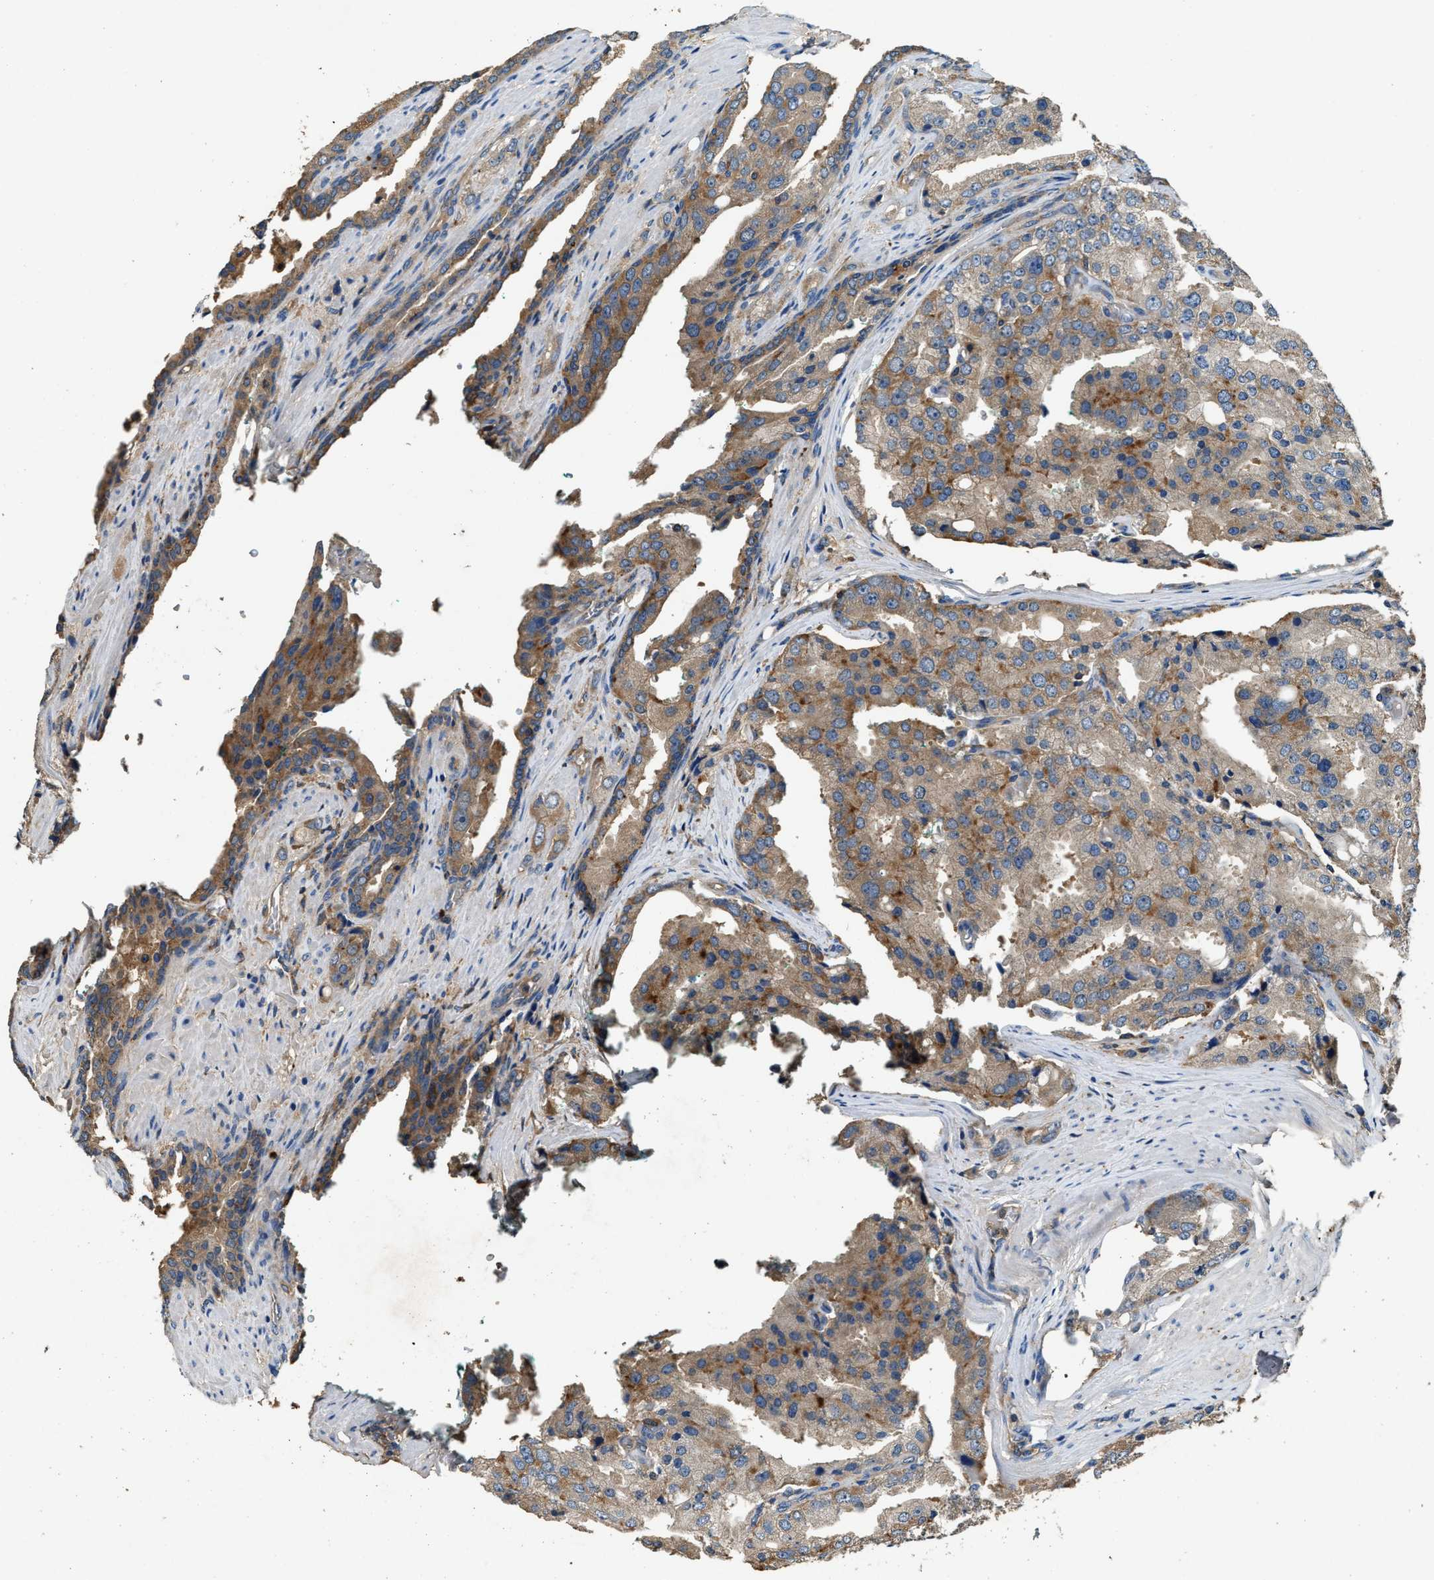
{"staining": {"intensity": "weak", "quantity": ">75%", "location": "cytoplasmic/membranous"}, "tissue": "prostate cancer", "cell_type": "Tumor cells", "image_type": "cancer", "snomed": [{"axis": "morphology", "description": "Adenocarcinoma, High grade"}, {"axis": "topography", "description": "Prostate"}], "caption": "High-magnification brightfield microscopy of prostate cancer (adenocarcinoma (high-grade)) stained with DAB (brown) and counterstained with hematoxylin (blue). tumor cells exhibit weak cytoplasmic/membranous expression is identified in approximately>75% of cells. (IHC, brightfield microscopy, high magnification).", "gene": "BLOC1S1", "patient": {"sex": "male", "age": 50}}